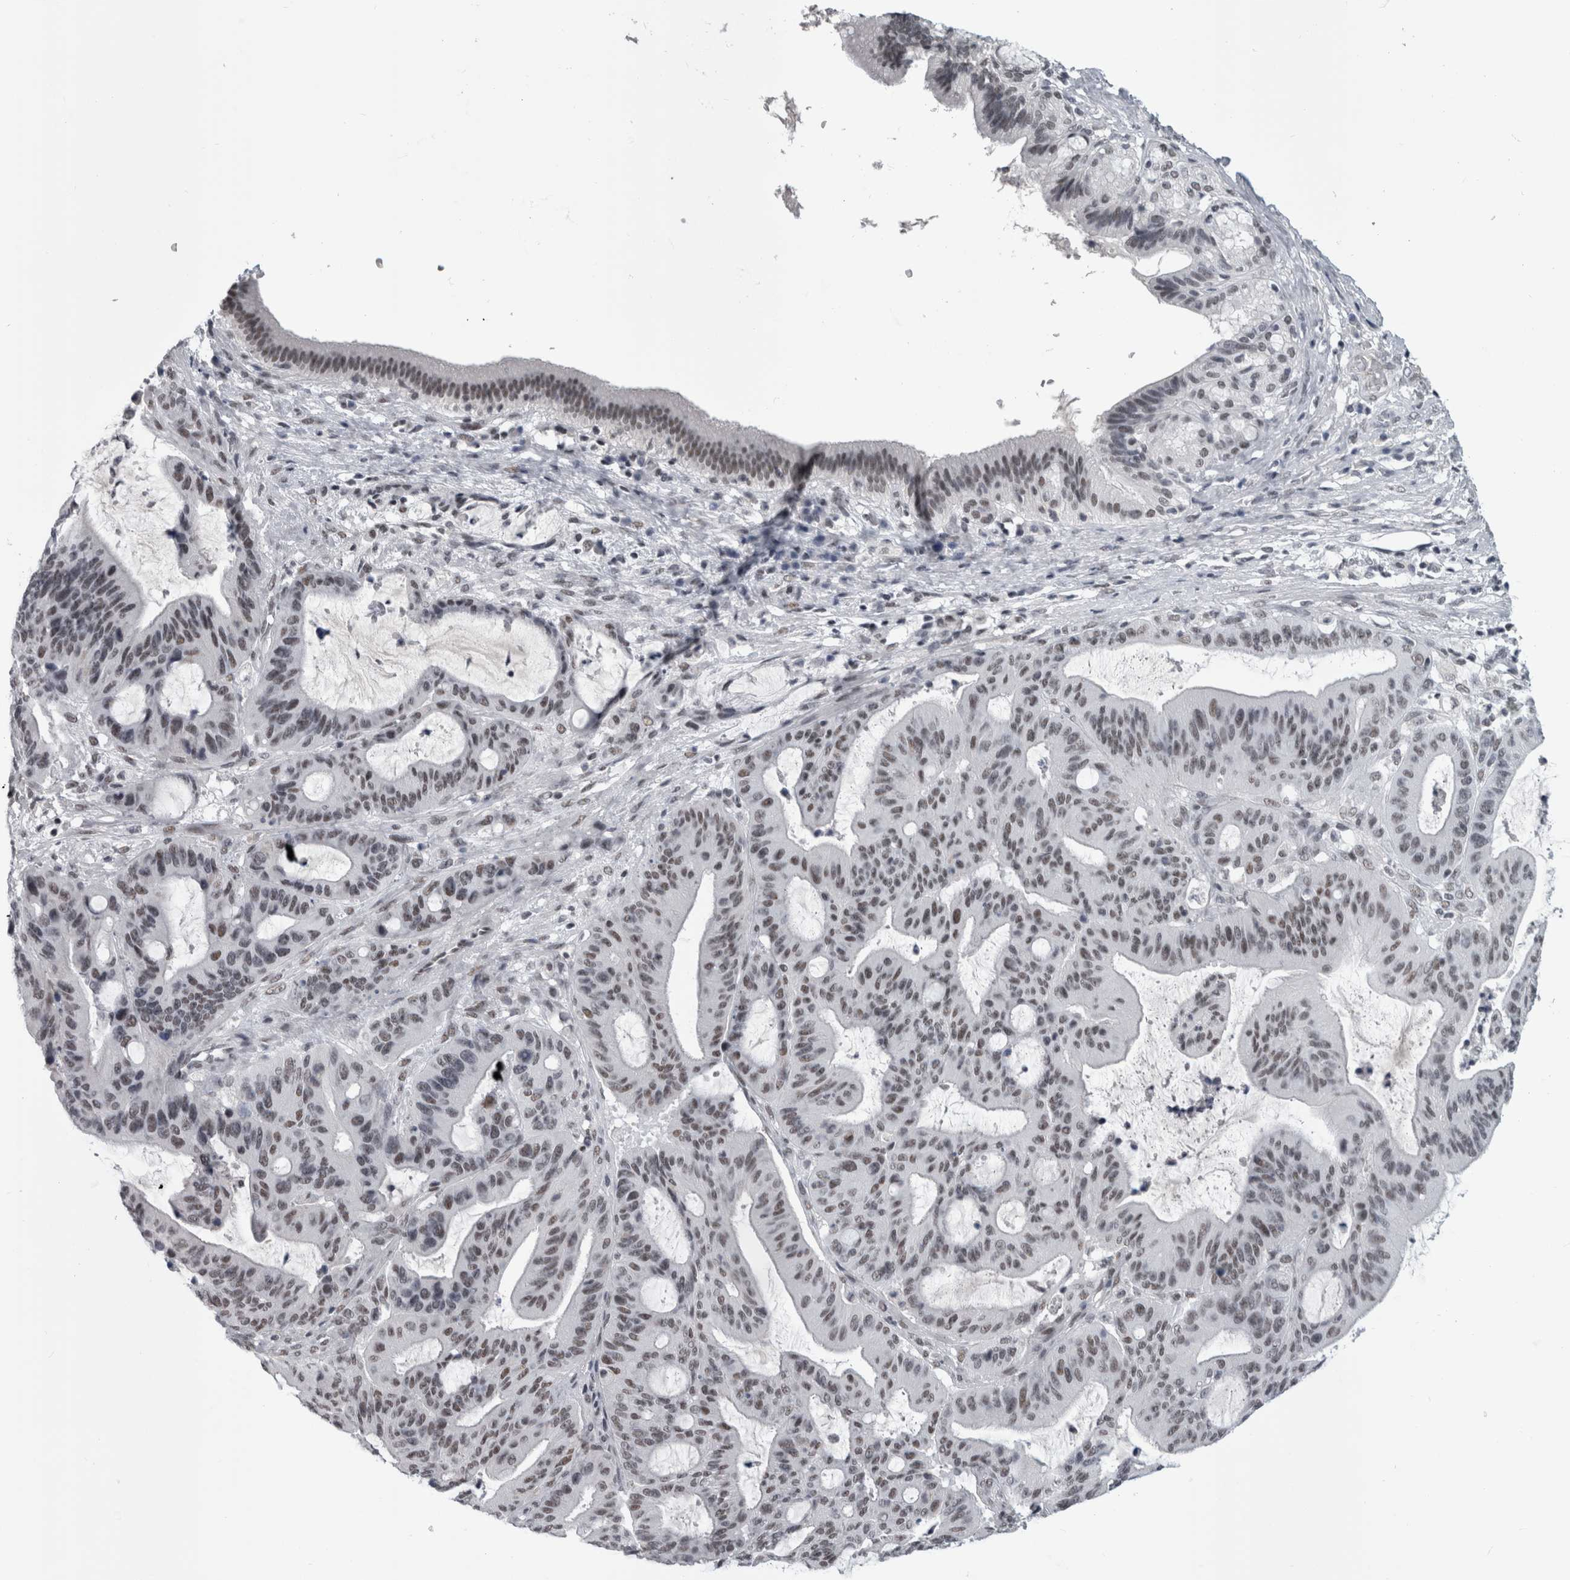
{"staining": {"intensity": "weak", "quantity": "25%-75%", "location": "nuclear"}, "tissue": "liver cancer", "cell_type": "Tumor cells", "image_type": "cancer", "snomed": [{"axis": "morphology", "description": "Normal tissue, NOS"}, {"axis": "morphology", "description": "Cholangiocarcinoma"}, {"axis": "topography", "description": "Liver"}, {"axis": "topography", "description": "Peripheral nerve tissue"}], "caption": "Liver cancer (cholangiocarcinoma) stained for a protein shows weak nuclear positivity in tumor cells.", "gene": "ARID4B", "patient": {"sex": "female", "age": 73}}